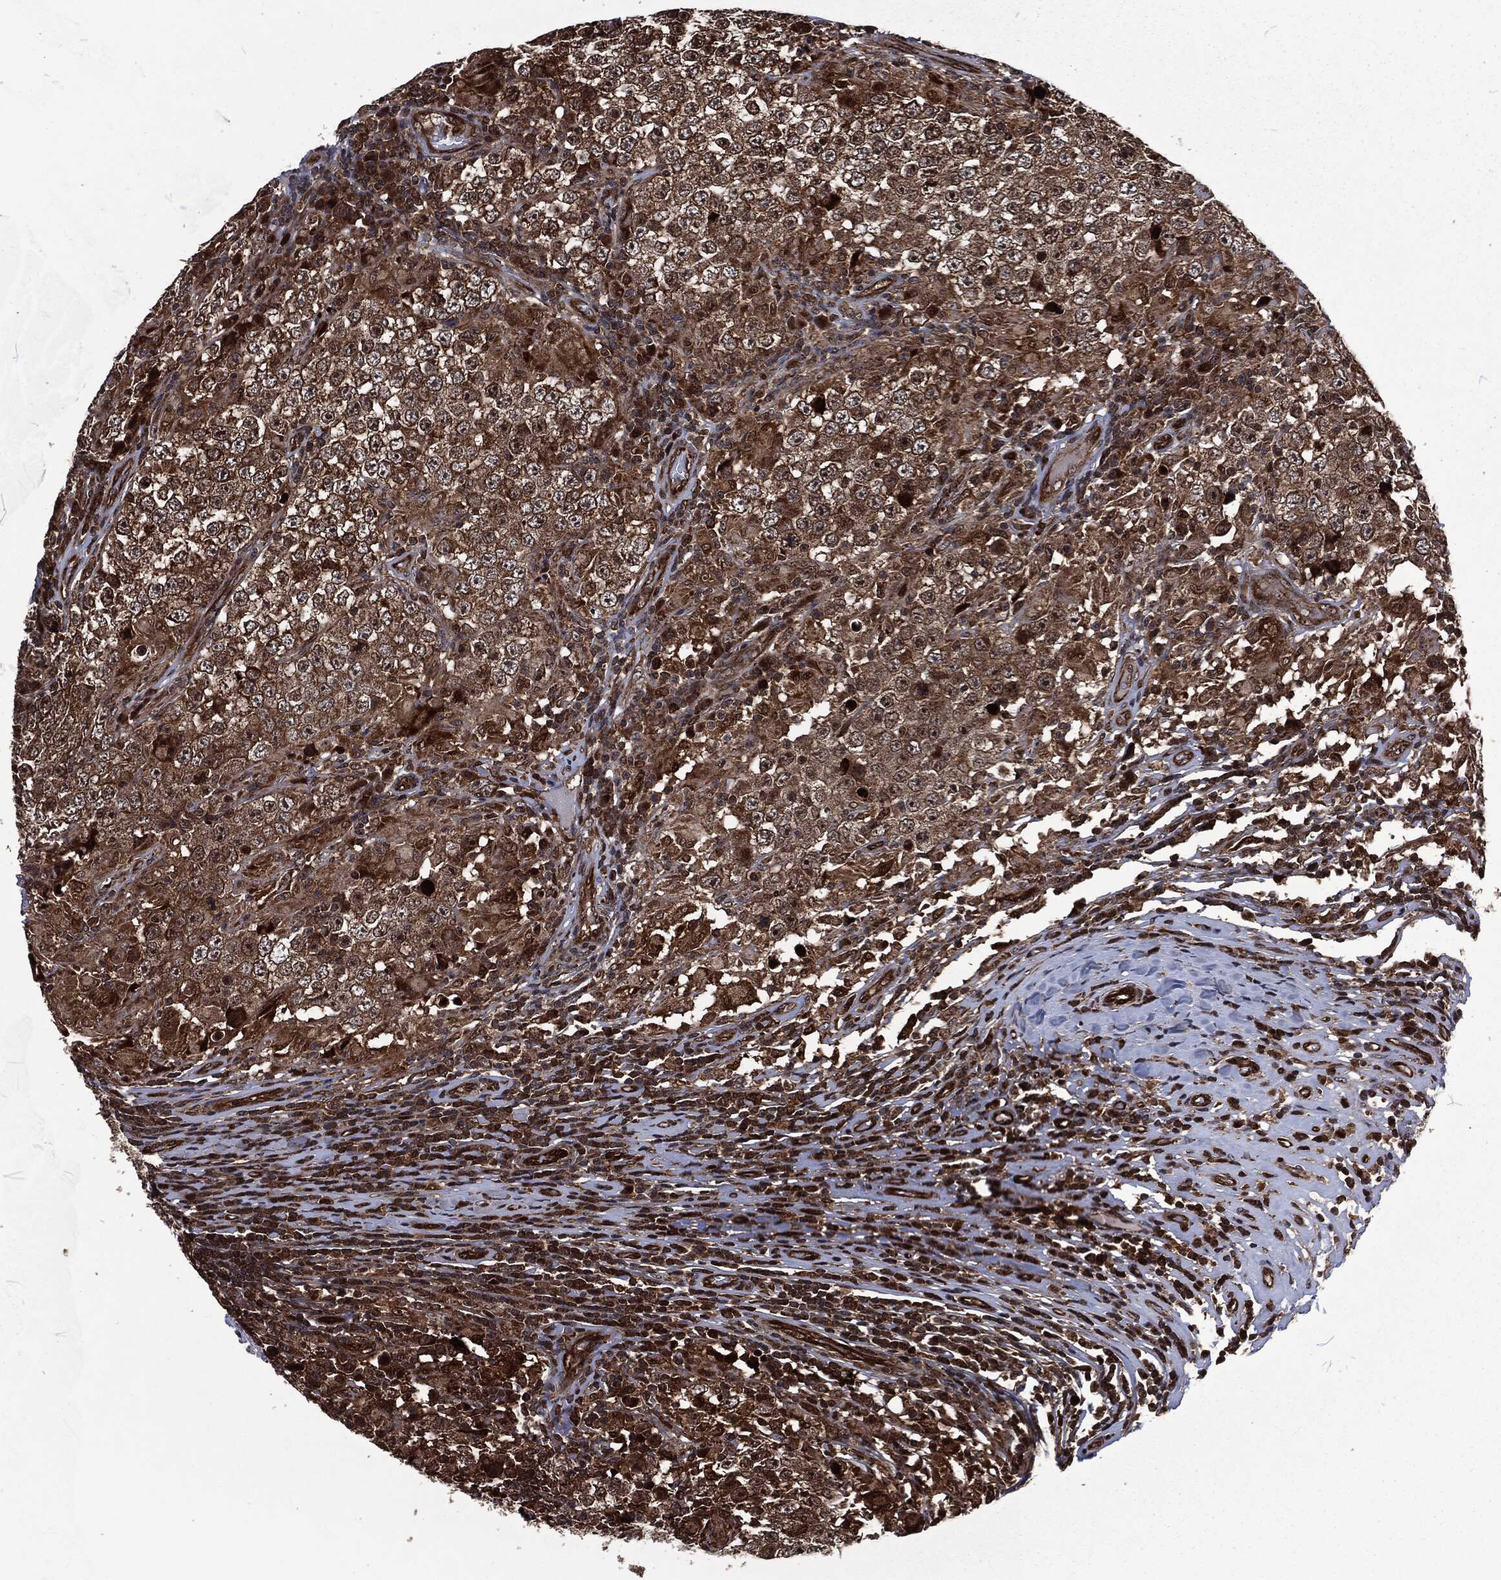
{"staining": {"intensity": "moderate", "quantity": ">75%", "location": "cytoplasmic/membranous"}, "tissue": "testis cancer", "cell_type": "Tumor cells", "image_type": "cancer", "snomed": [{"axis": "morphology", "description": "Seminoma, NOS"}, {"axis": "morphology", "description": "Carcinoma, Embryonal, NOS"}, {"axis": "topography", "description": "Testis"}], "caption": "A brown stain shows moderate cytoplasmic/membranous staining of a protein in human testis seminoma tumor cells. Using DAB (3,3'-diaminobenzidine) (brown) and hematoxylin (blue) stains, captured at high magnification using brightfield microscopy.", "gene": "CMPK2", "patient": {"sex": "male", "age": 41}}